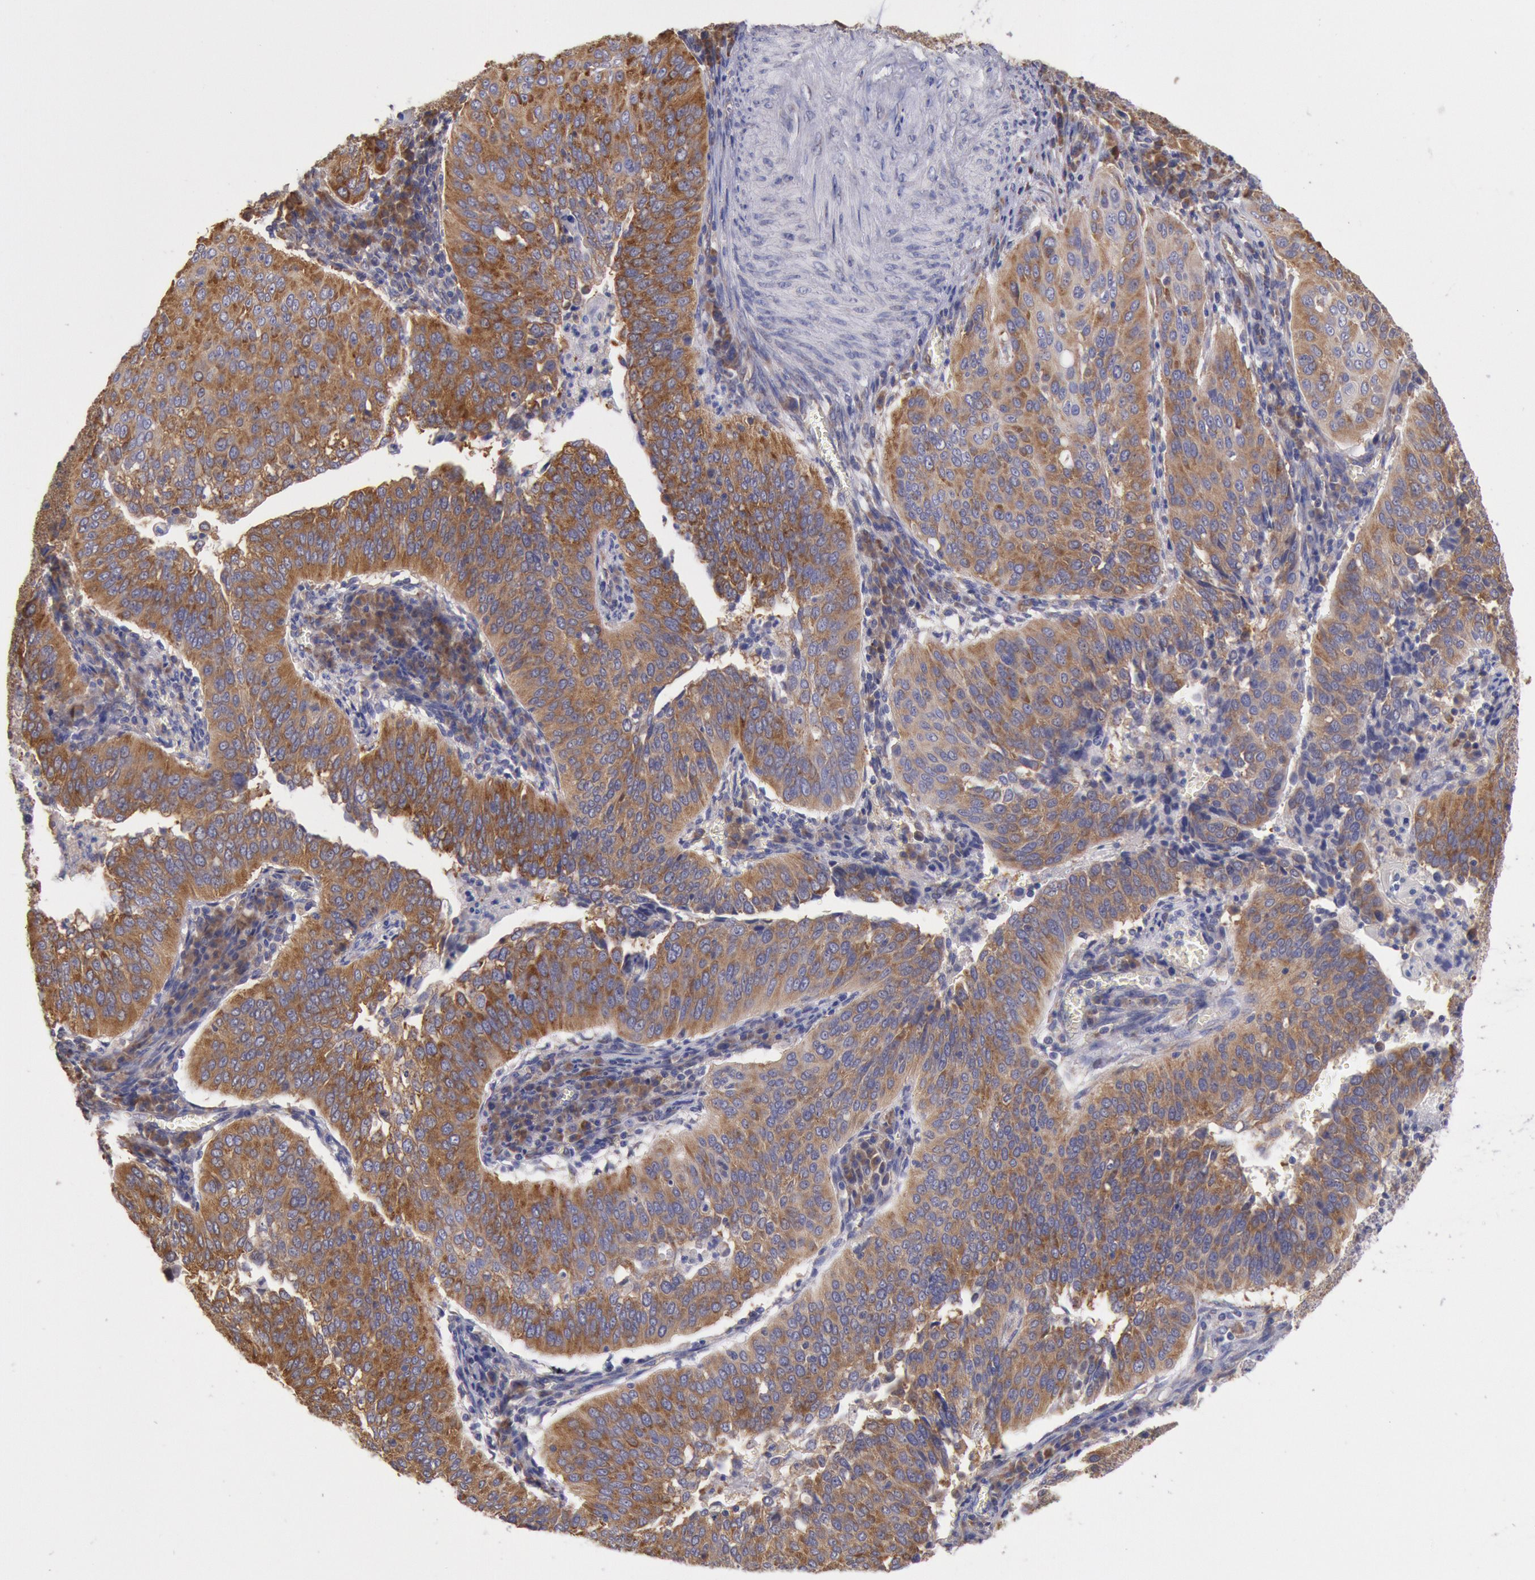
{"staining": {"intensity": "moderate", "quantity": ">75%", "location": "cytoplasmic/membranous"}, "tissue": "cervical cancer", "cell_type": "Tumor cells", "image_type": "cancer", "snomed": [{"axis": "morphology", "description": "Squamous cell carcinoma, NOS"}, {"axis": "topography", "description": "Cervix"}], "caption": "A brown stain shows moderate cytoplasmic/membranous positivity of a protein in human squamous cell carcinoma (cervical) tumor cells. Ihc stains the protein of interest in brown and the nuclei are stained blue.", "gene": "DRG1", "patient": {"sex": "female", "age": 39}}